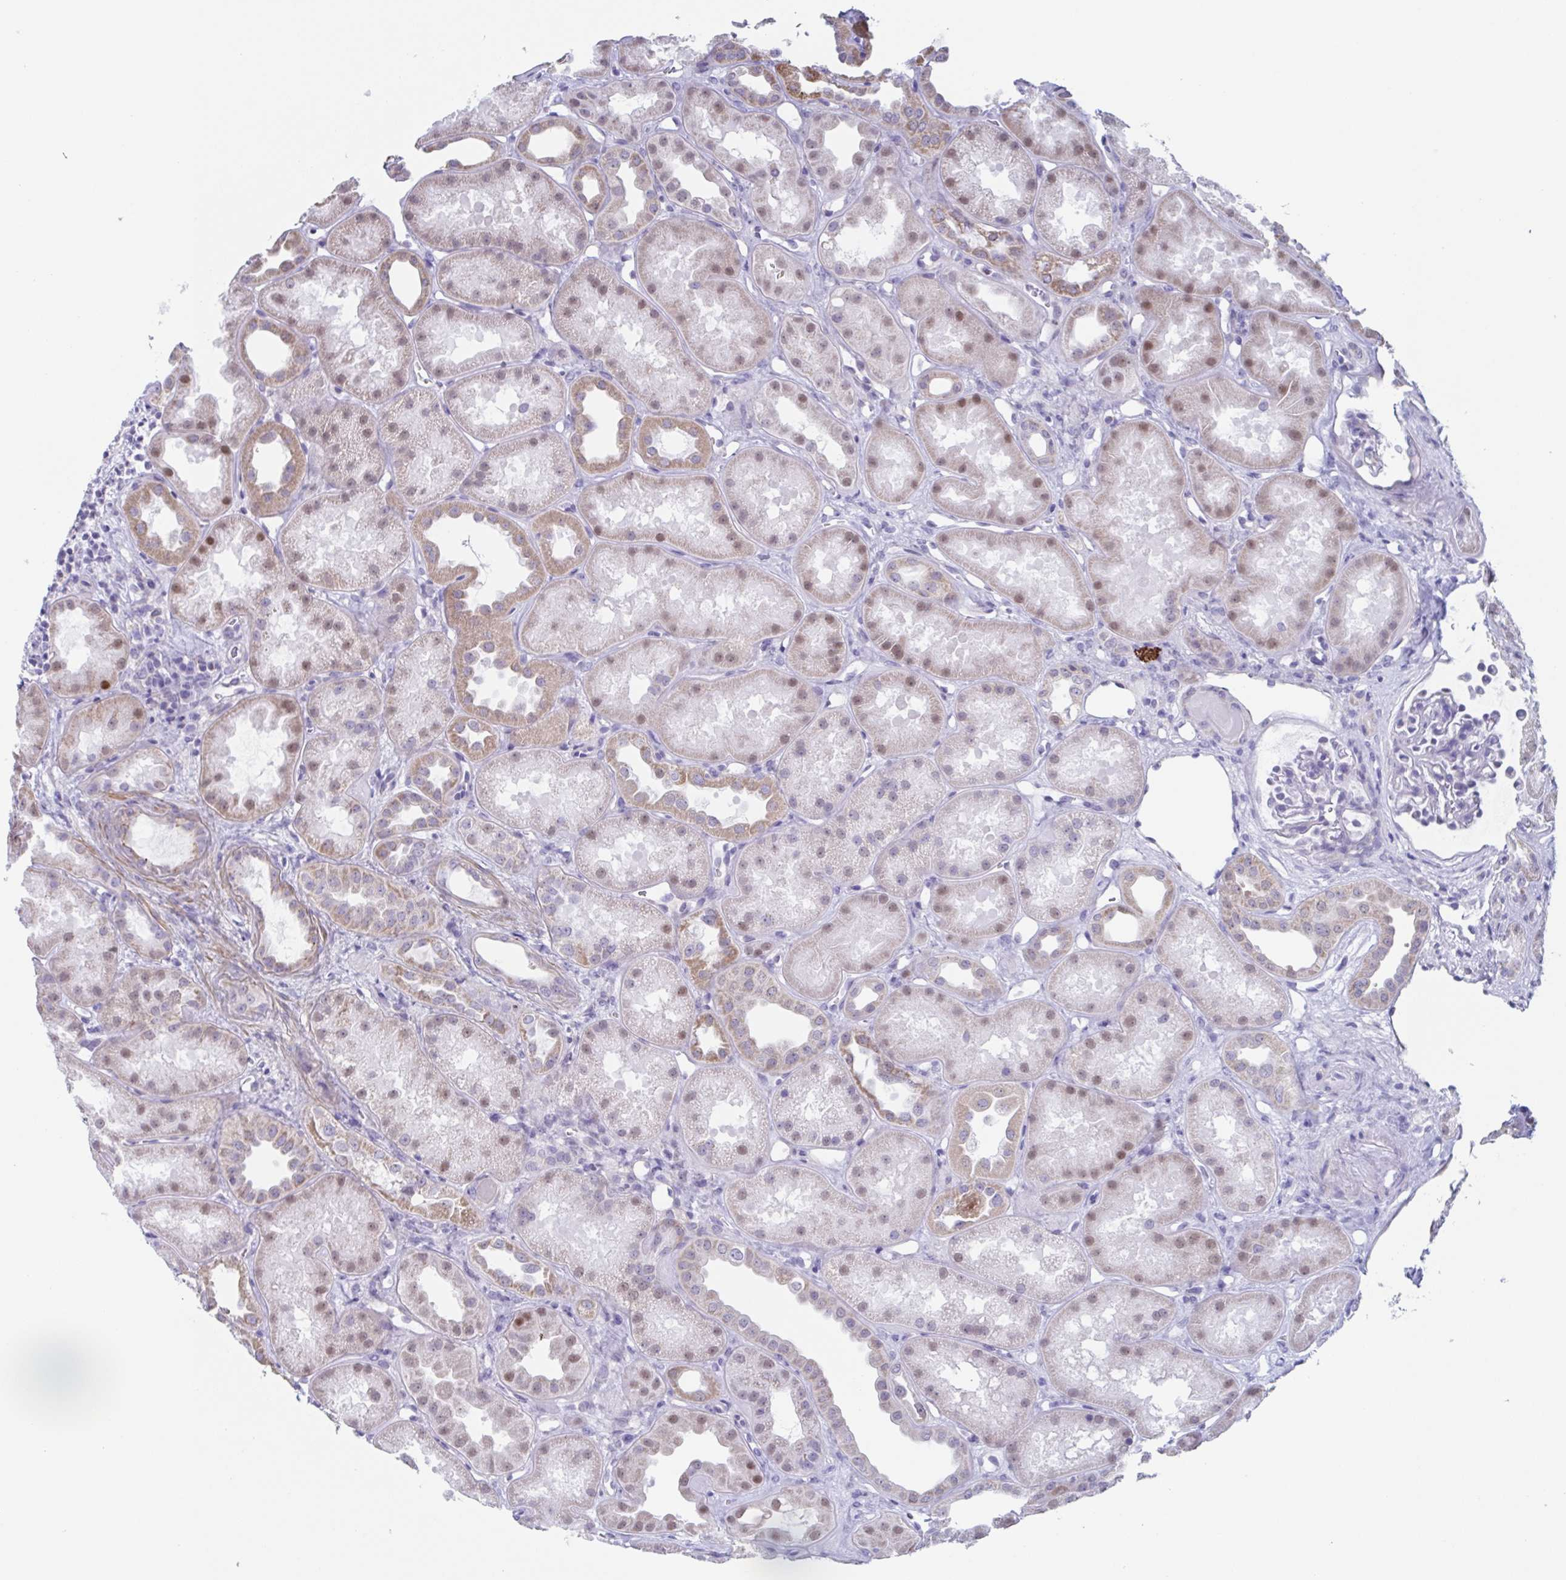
{"staining": {"intensity": "negative", "quantity": "none", "location": "none"}, "tissue": "kidney", "cell_type": "Cells in glomeruli", "image_type": "normal", "snomed": [{"axis": "morphology", "description": "Normal tissue, NOS"}, {"axis": "topography", "description": "Kidney"}], "caption": "Immunohistochemical staining of benign kidney exhibits no significant positivity in cells in glomeruli.", "gene": "PBOV1", "patient": {"sex": "male", "age": 61}}